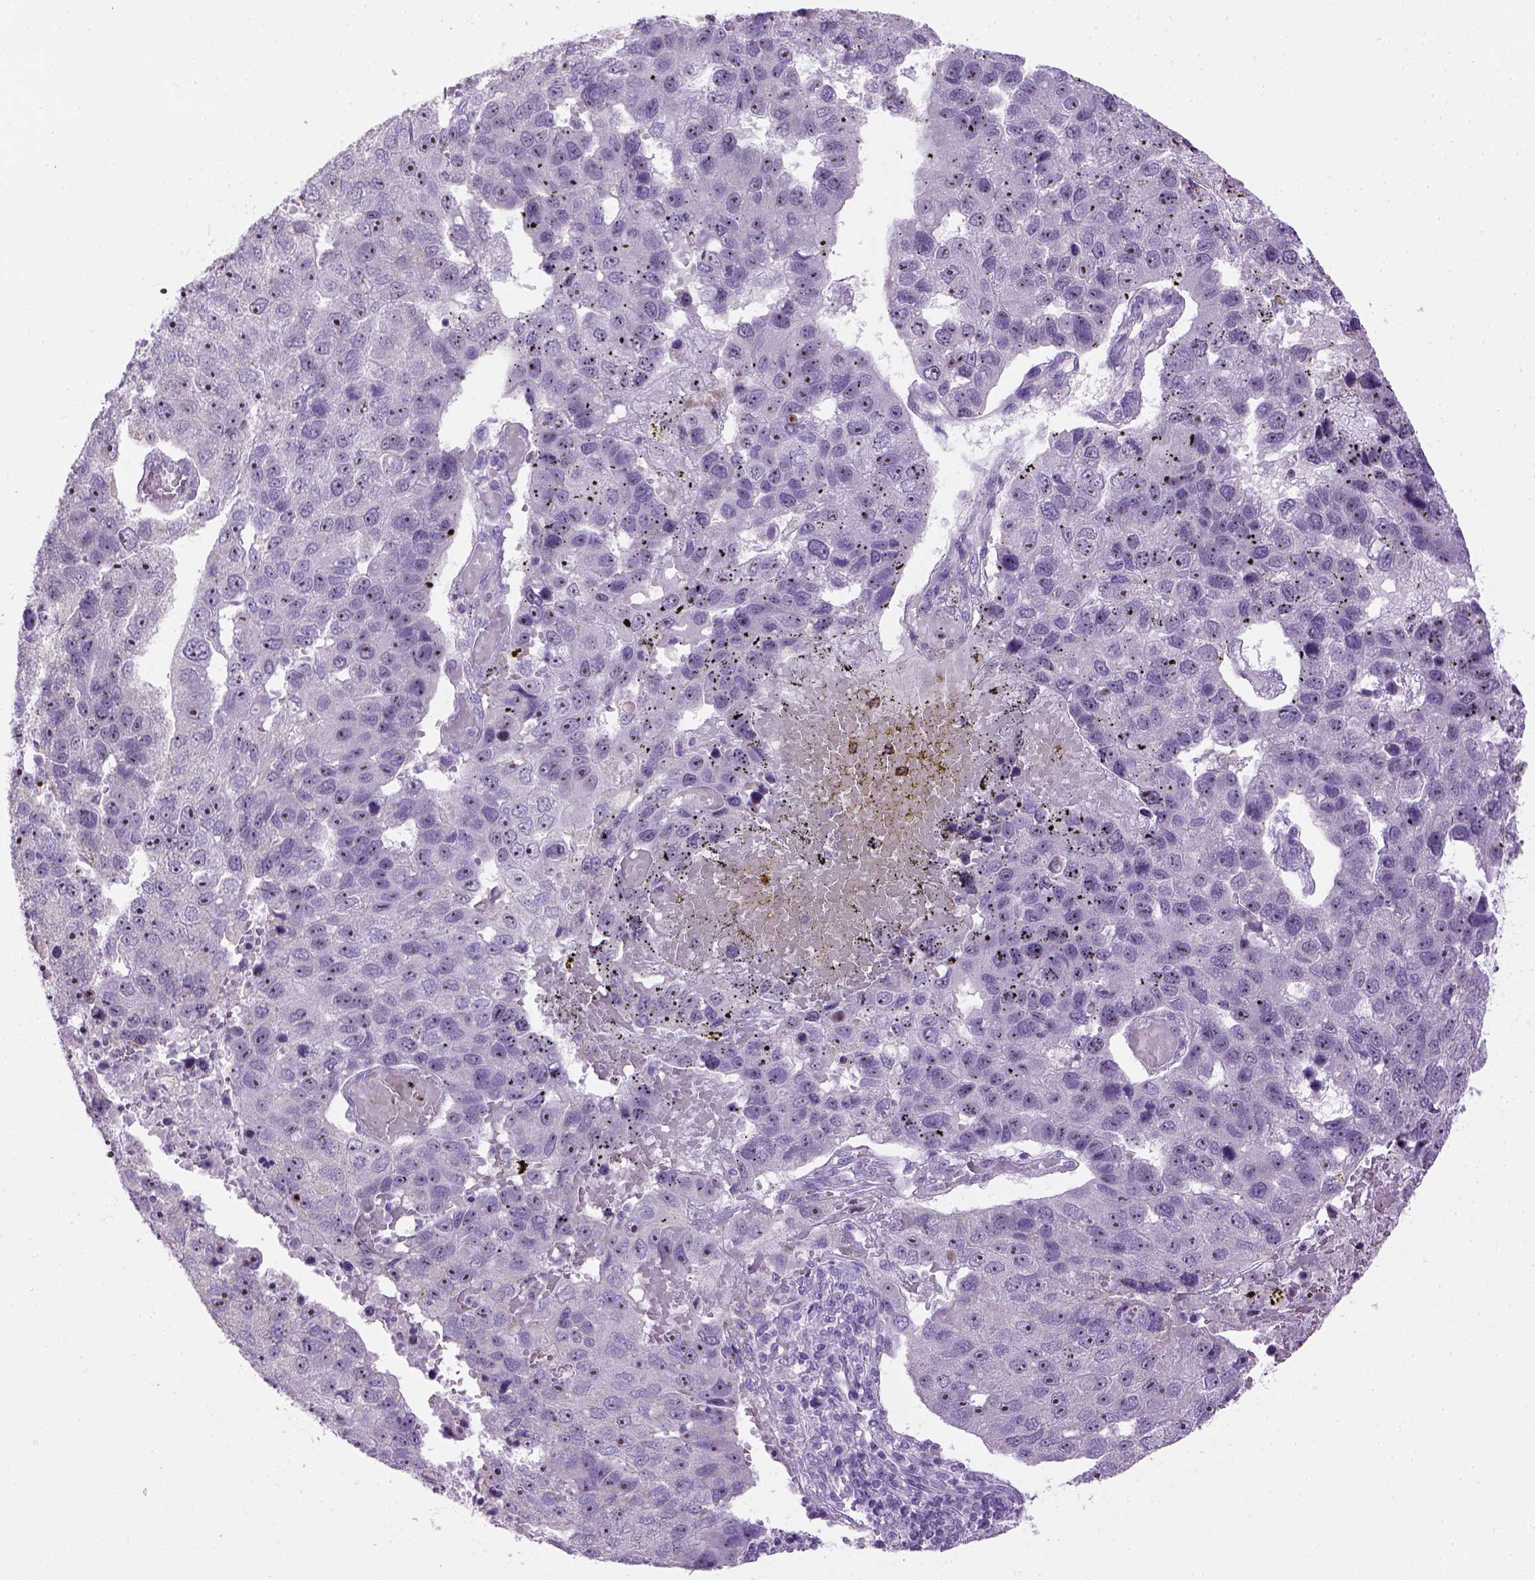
{"staining": {"intensity": "moderate", "quantity": "25%-75%", "location": "nuclear"}, "tissue": "pancreatic cancer", "cell_type": "Tumor cells", "image_type": "cancer", "snomed": [{"axis": "morphology", "description": "Adenocarcinoma, NOS"}, {"axis": "topography", "description": "Pancreas"}], "caption": "About 25%-75% of tumor cells in pancreatic cancer reveal moderate nuclear protein expression as visualized by brown immunohistochemical staining.", "gene": "UTP4", "patient": {"sex": "female", "age": 61}}